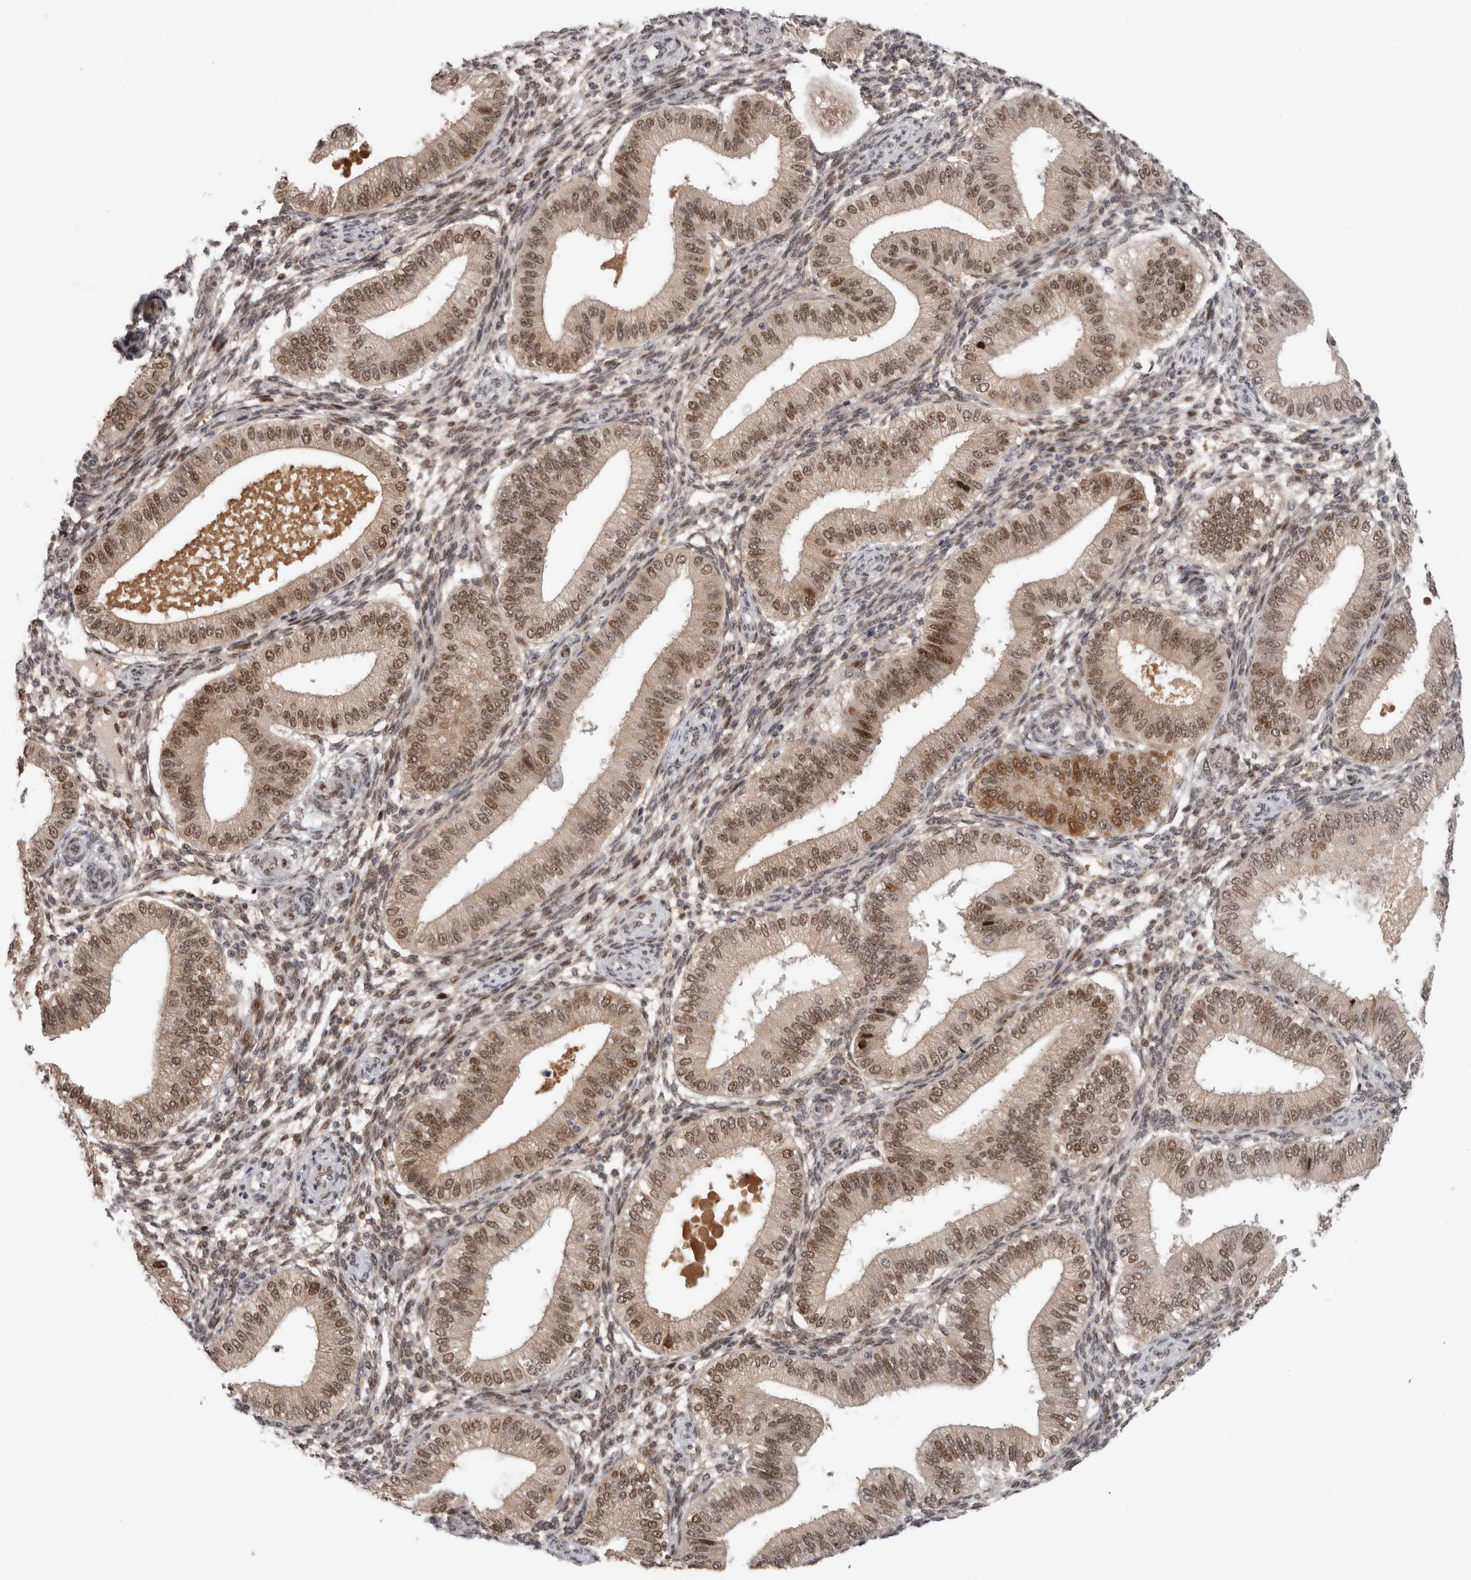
{"staining": {"intensity": "weak", "quantity": ">75%", "location": "nuclear"}, "tissue": "endometrium", "cell_type": "Cells in endometrial stroma", "image_type": "normal", "snomed": [{"axis": "morphology", "description": "Normal tissue, NOS"}, {"axis": "topography", "description": "Endometrium"}], "caption": "The photomicrograph shows staining of unremarkable endometrium, revealing weak nuclear protein expression (brown color) within cells in endometrial stroma.", "gene": "ZNF521", "patient": {"sex": "female", "age": 39}}